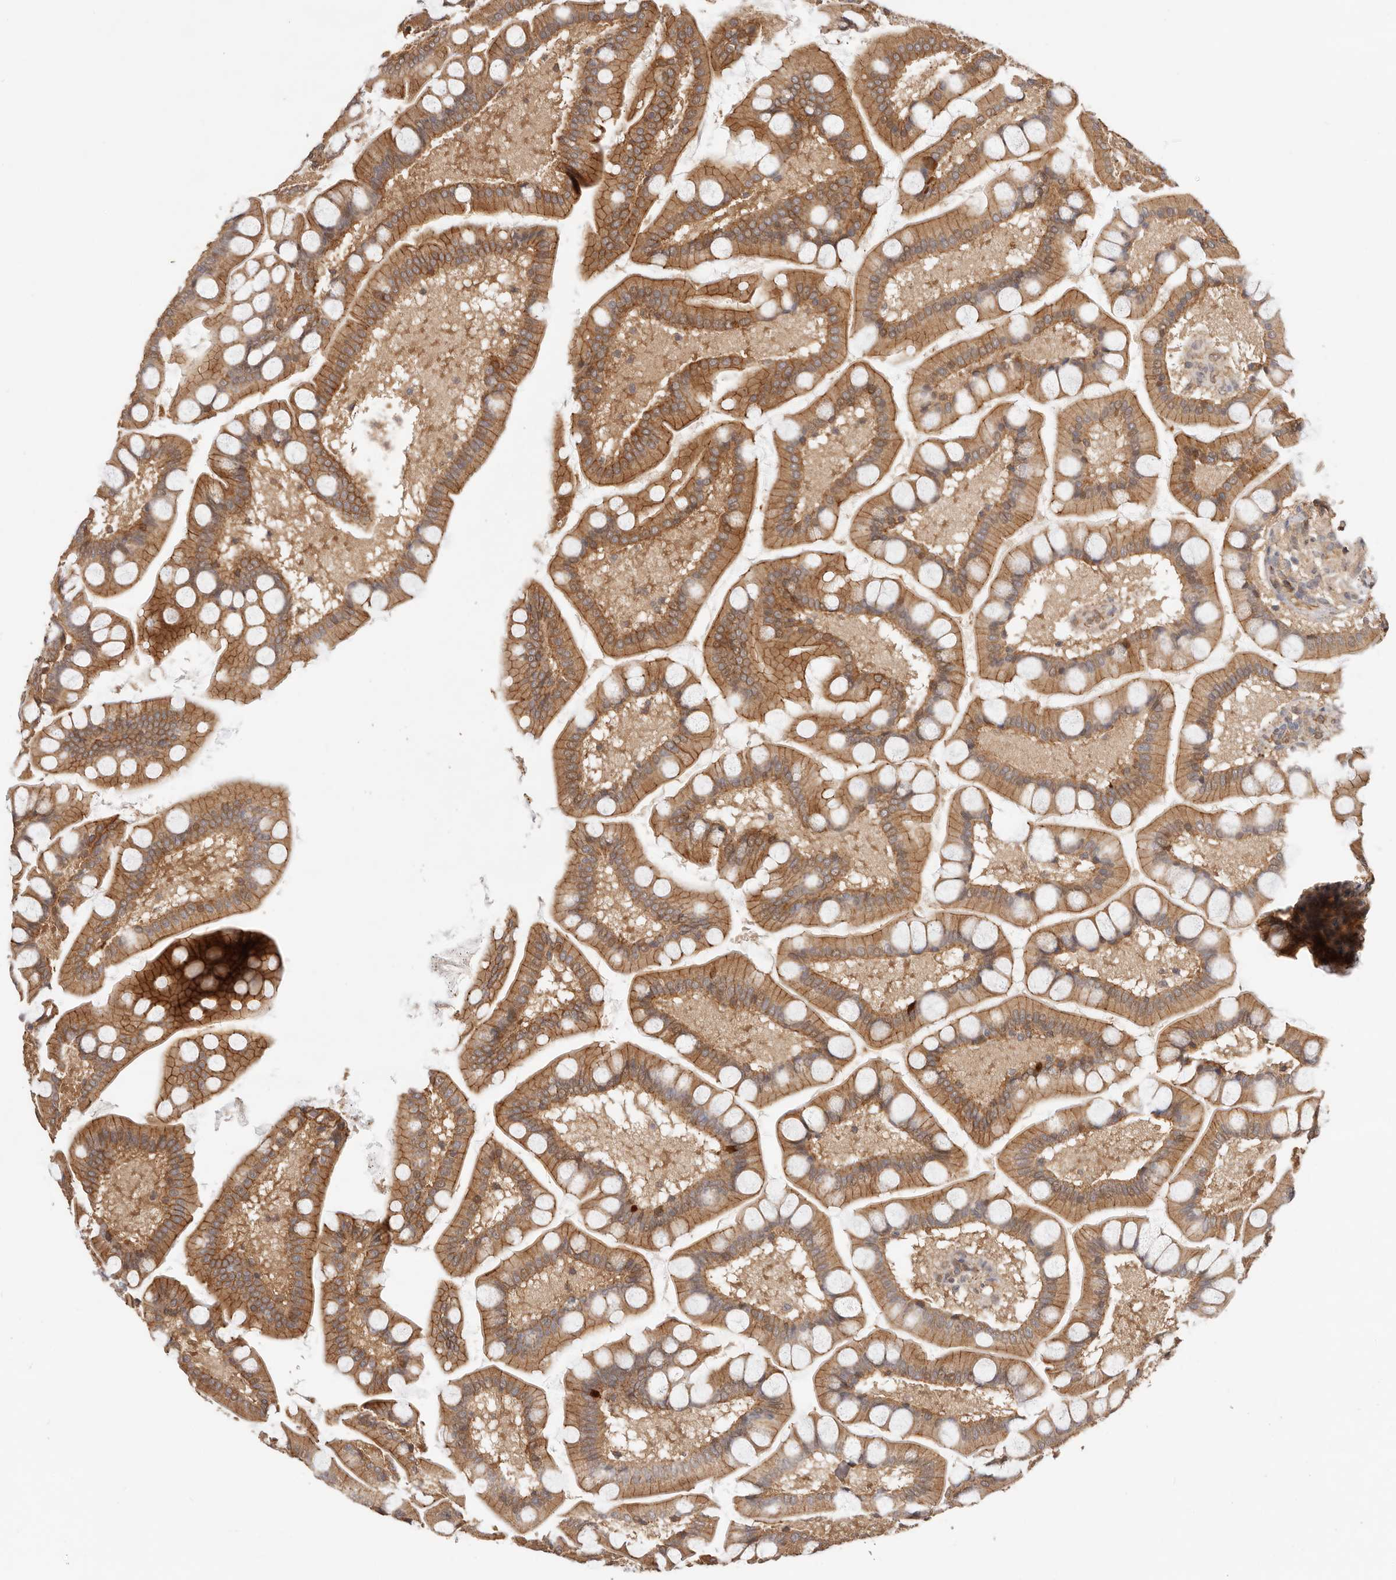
{"staining": {"intensity": "moderate", "quantity": ">75%", "location": "cytoplasmic/membranous"}, "tissue": "small intestine", "cell_type": "Glandular cells", "image_type": "normal", "snomed": [{"axis": "morphology", "description": "Normal tissue, NOS"}, {"axis": "topography", "description": "Small intestine"}], "caption": "Immunohistochemistry (IHC) histopathology image of benign small intestine stained for a protein (brown), which demonstrates medium levels of moderate cytoplasmic/membranous positivity in approximately >75% of glandular cells.", "gene": "AFDN", "patient": {"sex": "male", "age": 41}}